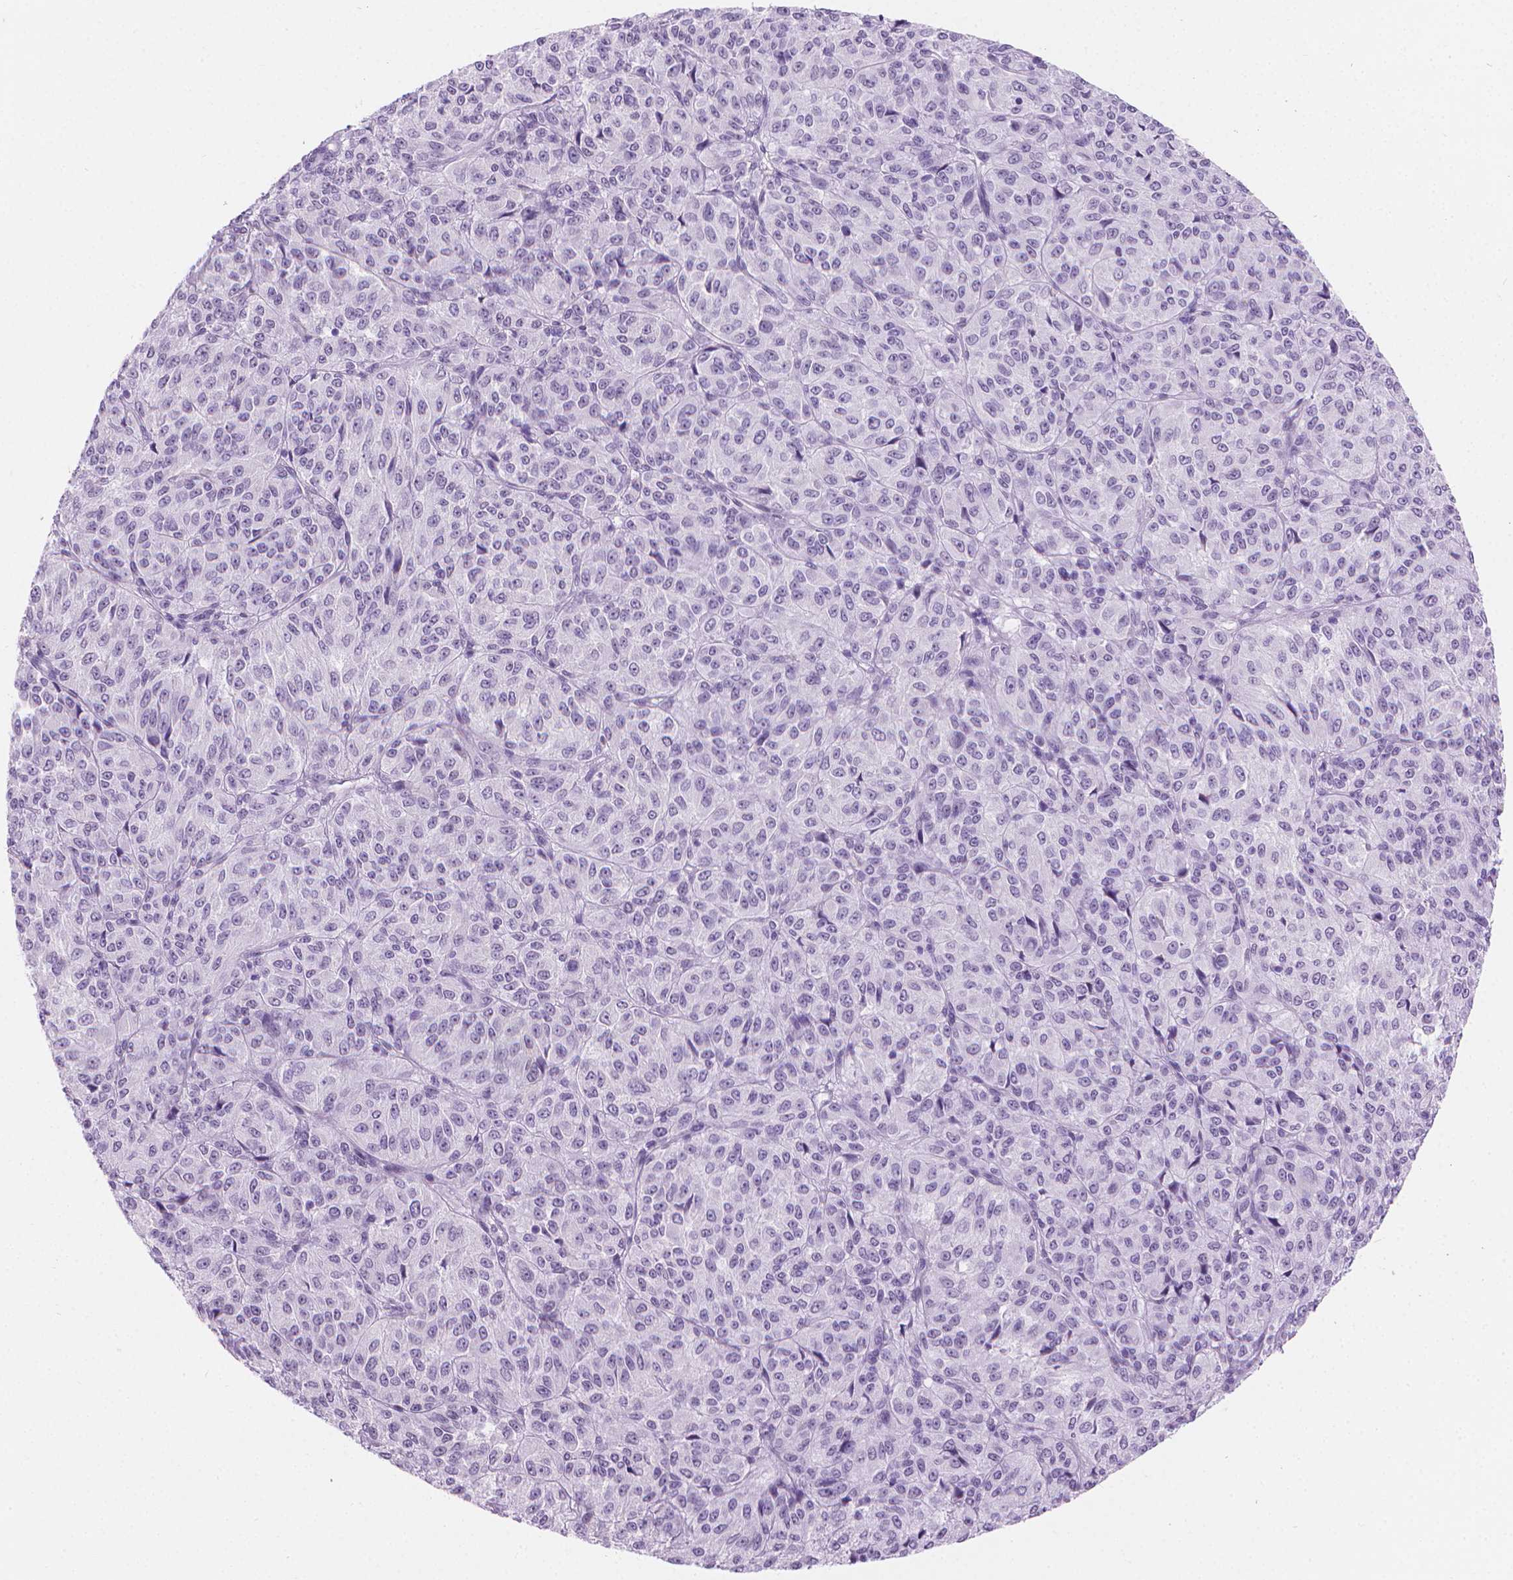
{"staining": {"intensity": "negative", "quantity": "none", "location": "none"}, "tissue": "melanoma", "cell_type": "Tumor cells", "image_type": "cancer", "snomed": [{"axis": "morphology", "description": "Malignant melanoma, Metastatic site"}, {"axis": "topography", "description": "Brain"}], "caption": "Immunohistochemical staining of malignant melanoma (metastatic site) exhibits no significant expression in tumor cells. (DAB immunohistochemistry with hematoxylin counter stain).", "gene": "CFAP52", "patient": {"sex": "female", "age": 56}}